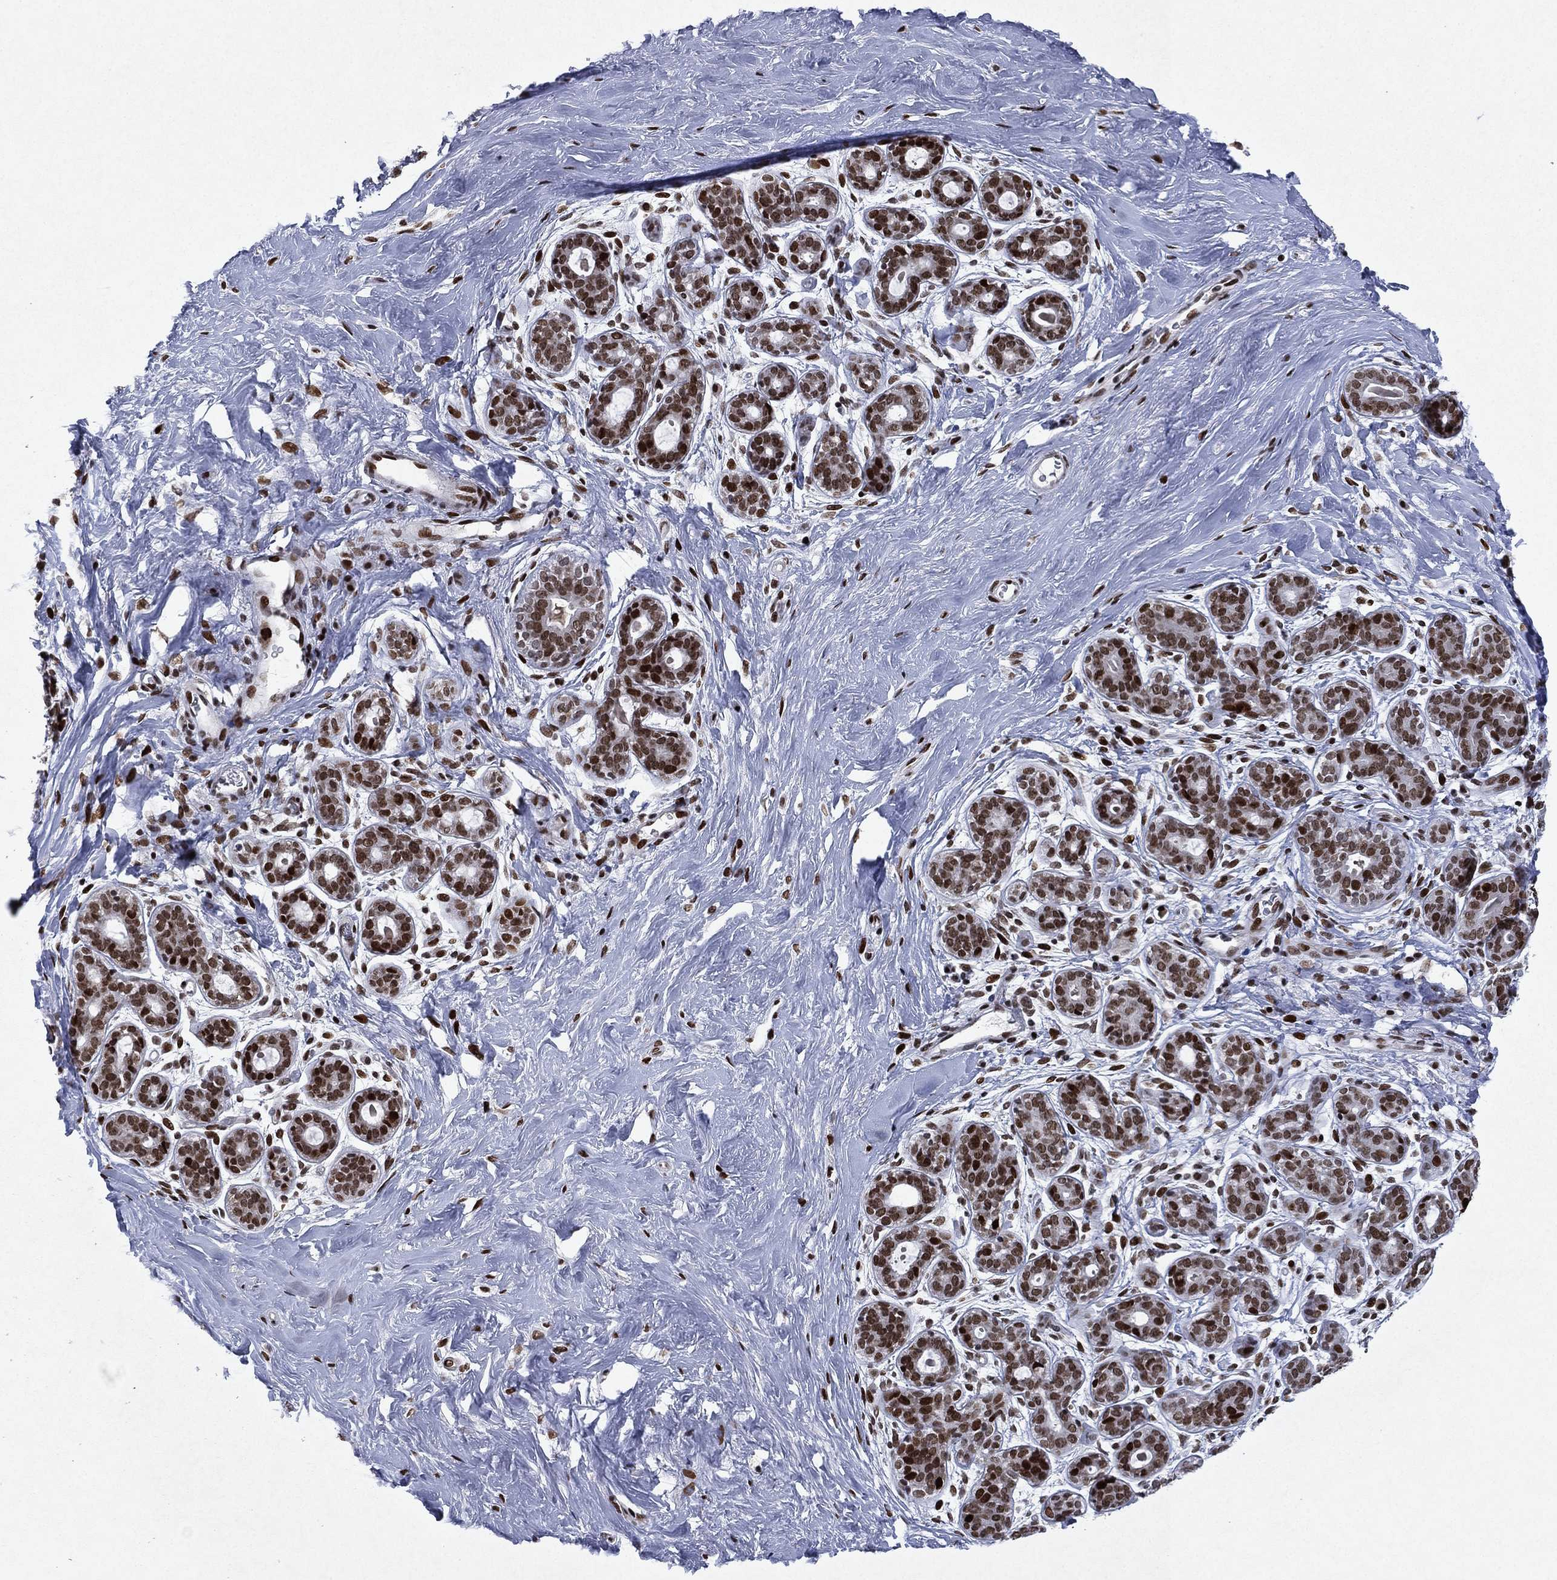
{"staining": {"intensity": "weak", "quantity": "<25%", "location": "nuclear"}, "tissue": "breast", "cell_type": "Adipocytes", "image_type": "normal", "snomed": [{"axis": "morphology", "description": "Normal tissue, NOS"}, {"axis": "topography", "description": "Breast"}], "caption": "A micrograph of breast stained for a protein displays no brown staining in adipocytes.", "gene": "RTF1", "patient": {"sex": "female", "age": 43}}